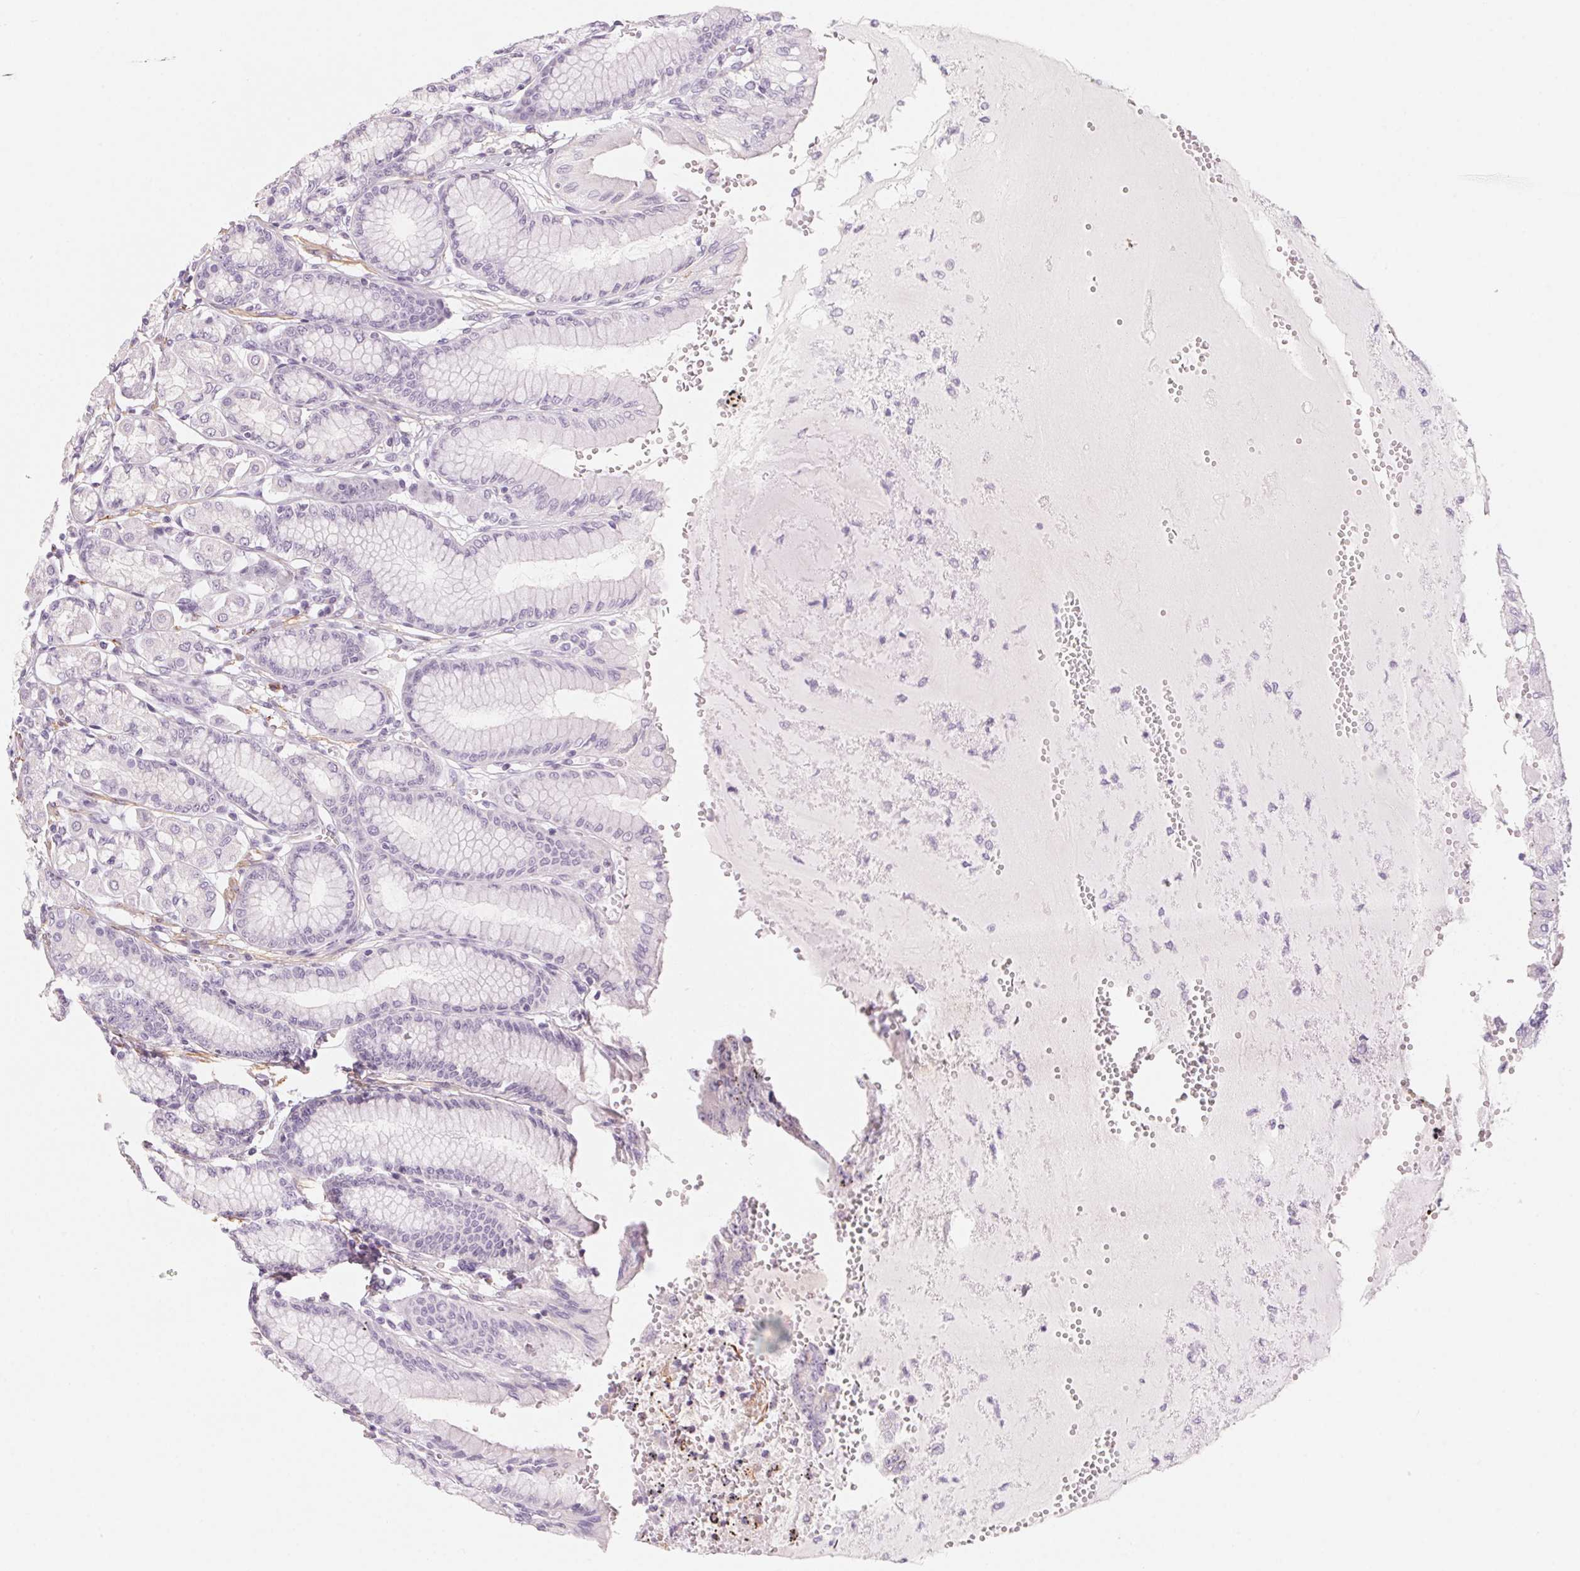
{"staining": {"intensity": "negative", "quantity": "none", "location": "none"}, "tissue": "stomach", "cell_type": "Glandular cells", "image_type": "normal", "snomed": [{"axis": "morphology", "description": "Normal tissue, NOS"}, {"axis": "topography", "description": "Stomach"}, {"axis": "topography", "description": "Stomach, lower"}], "caption": "This image is of benign stomach stained with immunohistochemistry to label a protein in brown with the nuclei are counter-stained blue. There is no expression in glandular cells.", "gene": "PRPH", "patient": {"sex": "male", "age": 76}}